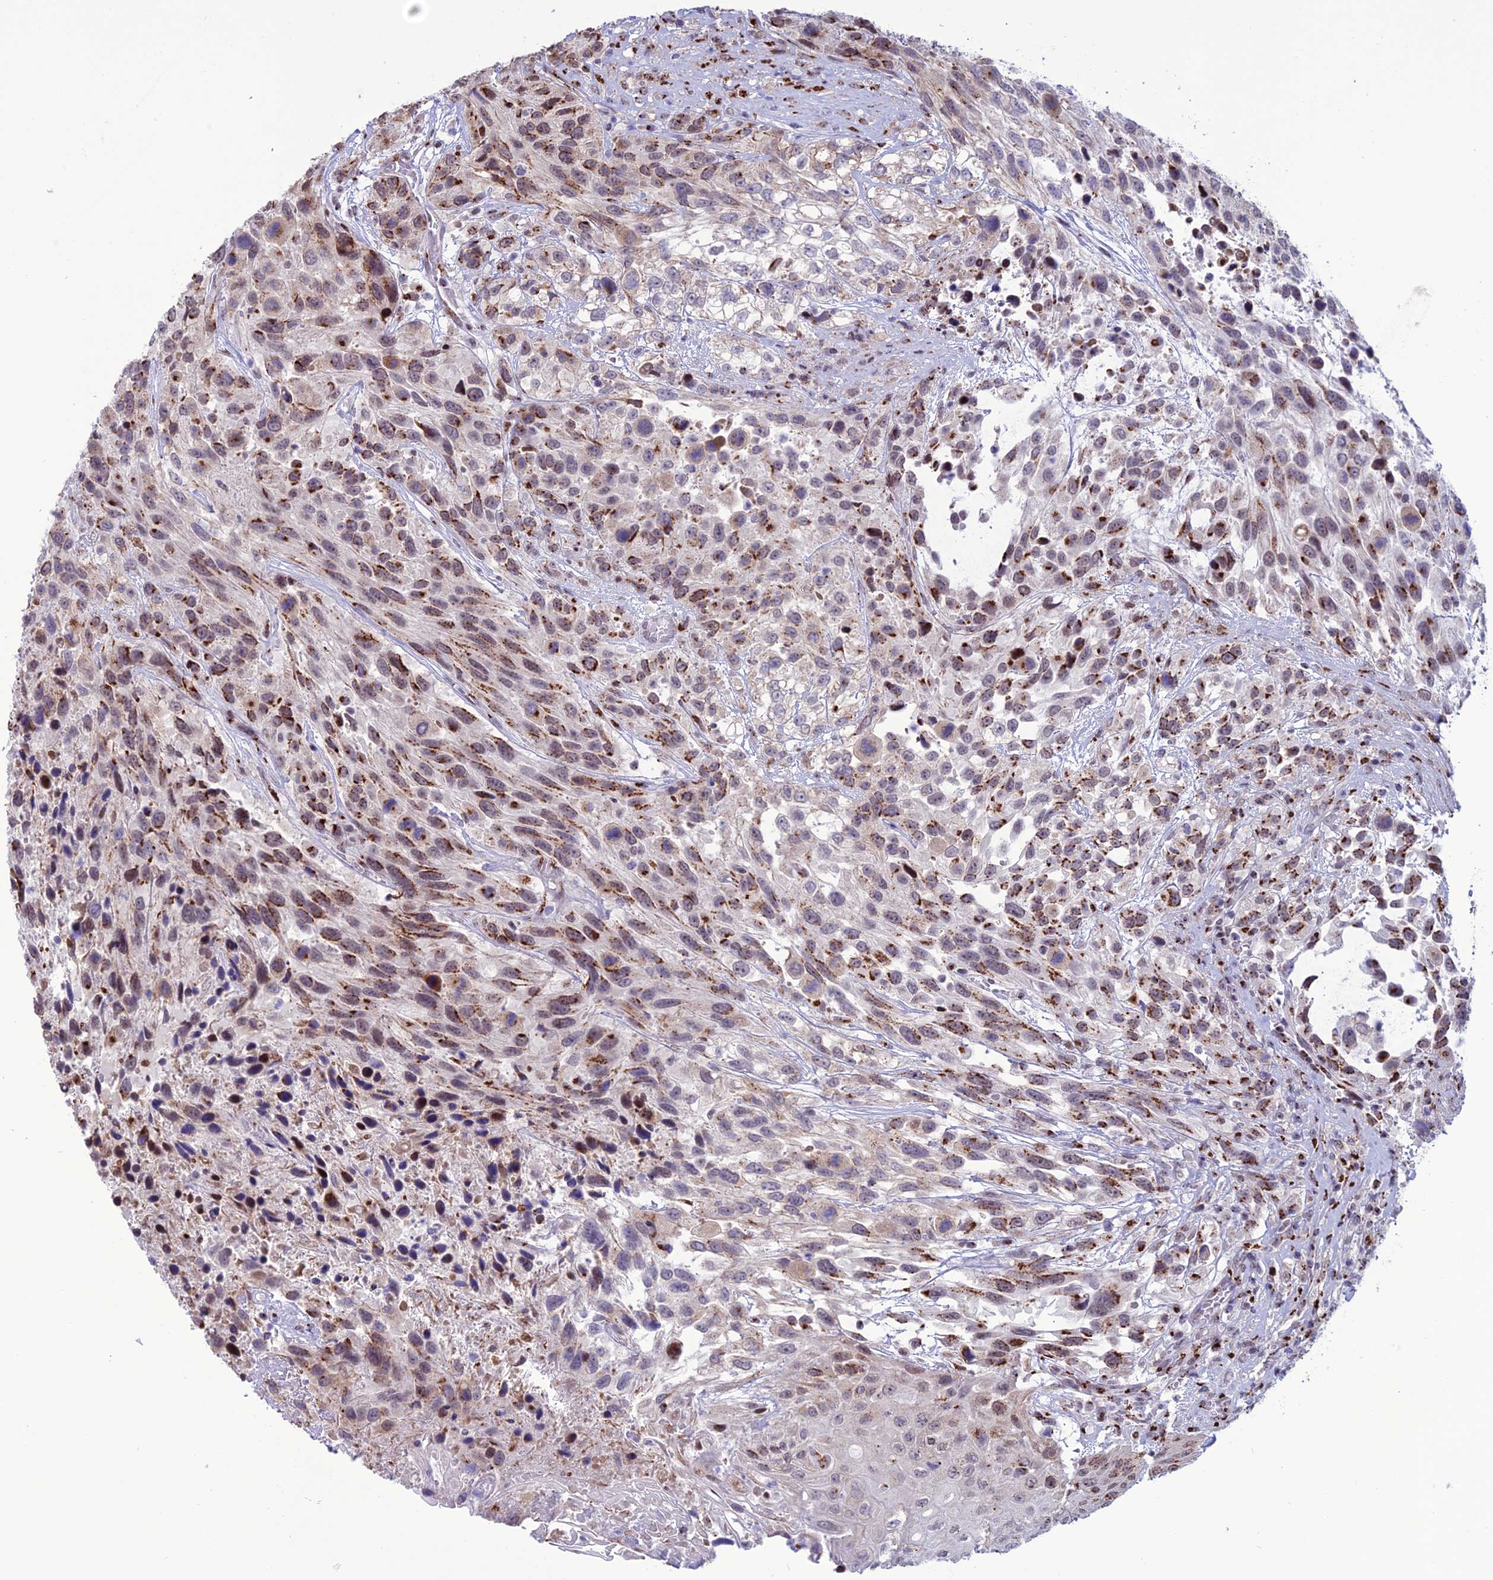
{"staining": {"intensity": "strong", "quantity": "25%-75%", "location": "cytoplasmic/membranous"}, "tissue": "urothelial cancer", "cell_type": "Tumor cells", "image_type": "cancer", "snomed": [{"axis": "morphology", "description": "Urothelial carcinoma, High grade"}, {"axis": "topography", "description": "Urinary bladder"}], "caption": "IHC photomicrograph of urothelial cancer stained for a protein (brown), which reveals high levels of strong cytoplasmic/membranous expression in about 25%-75% of tumor cells.", "gene": "PLEKHA4", "patient": {"sex": "female", "age": 70}}